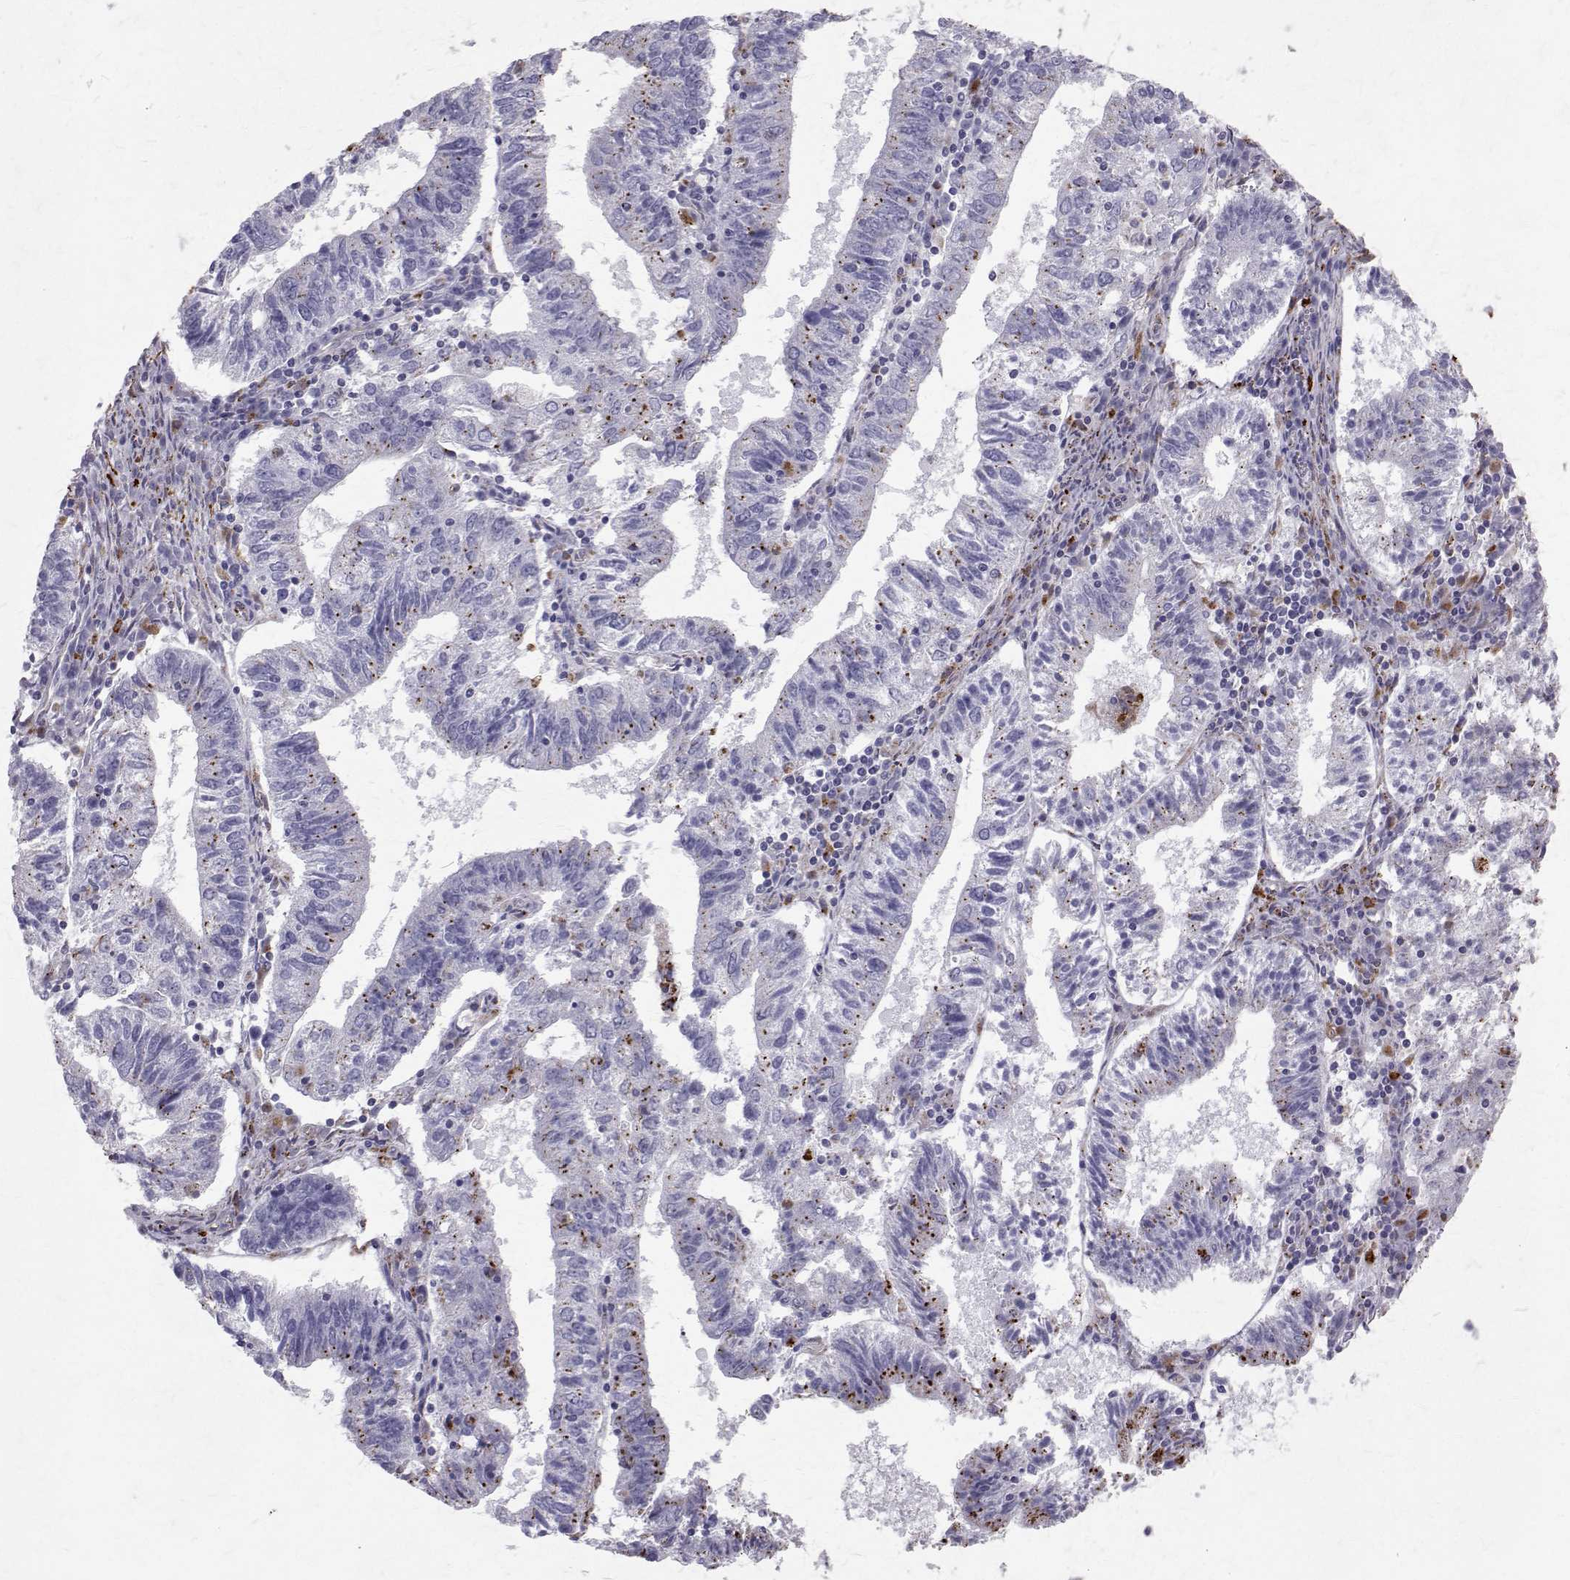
{"staining": {"intensity": "moderate", "quantity": "<25%", "location": "cytoplasmic/membranous"}, "tissue": "endometrial cancer", "cell_type": "Tumor cells", "image_type": "cancer", "snomed": [{"axis": "morphology", "description": "Adenocarcinoma, NOS"}, {"axis": "topography", "description": "Endometrium"}], "caption": "Moderate cytoplasmic/membranous expression for a protein is seen in about <25% of tumor cells of endometrial adenocarcinoma using immunohistochemistry.", "gene": "TPP1", "patient": {"sex": "female", "age": 82}}